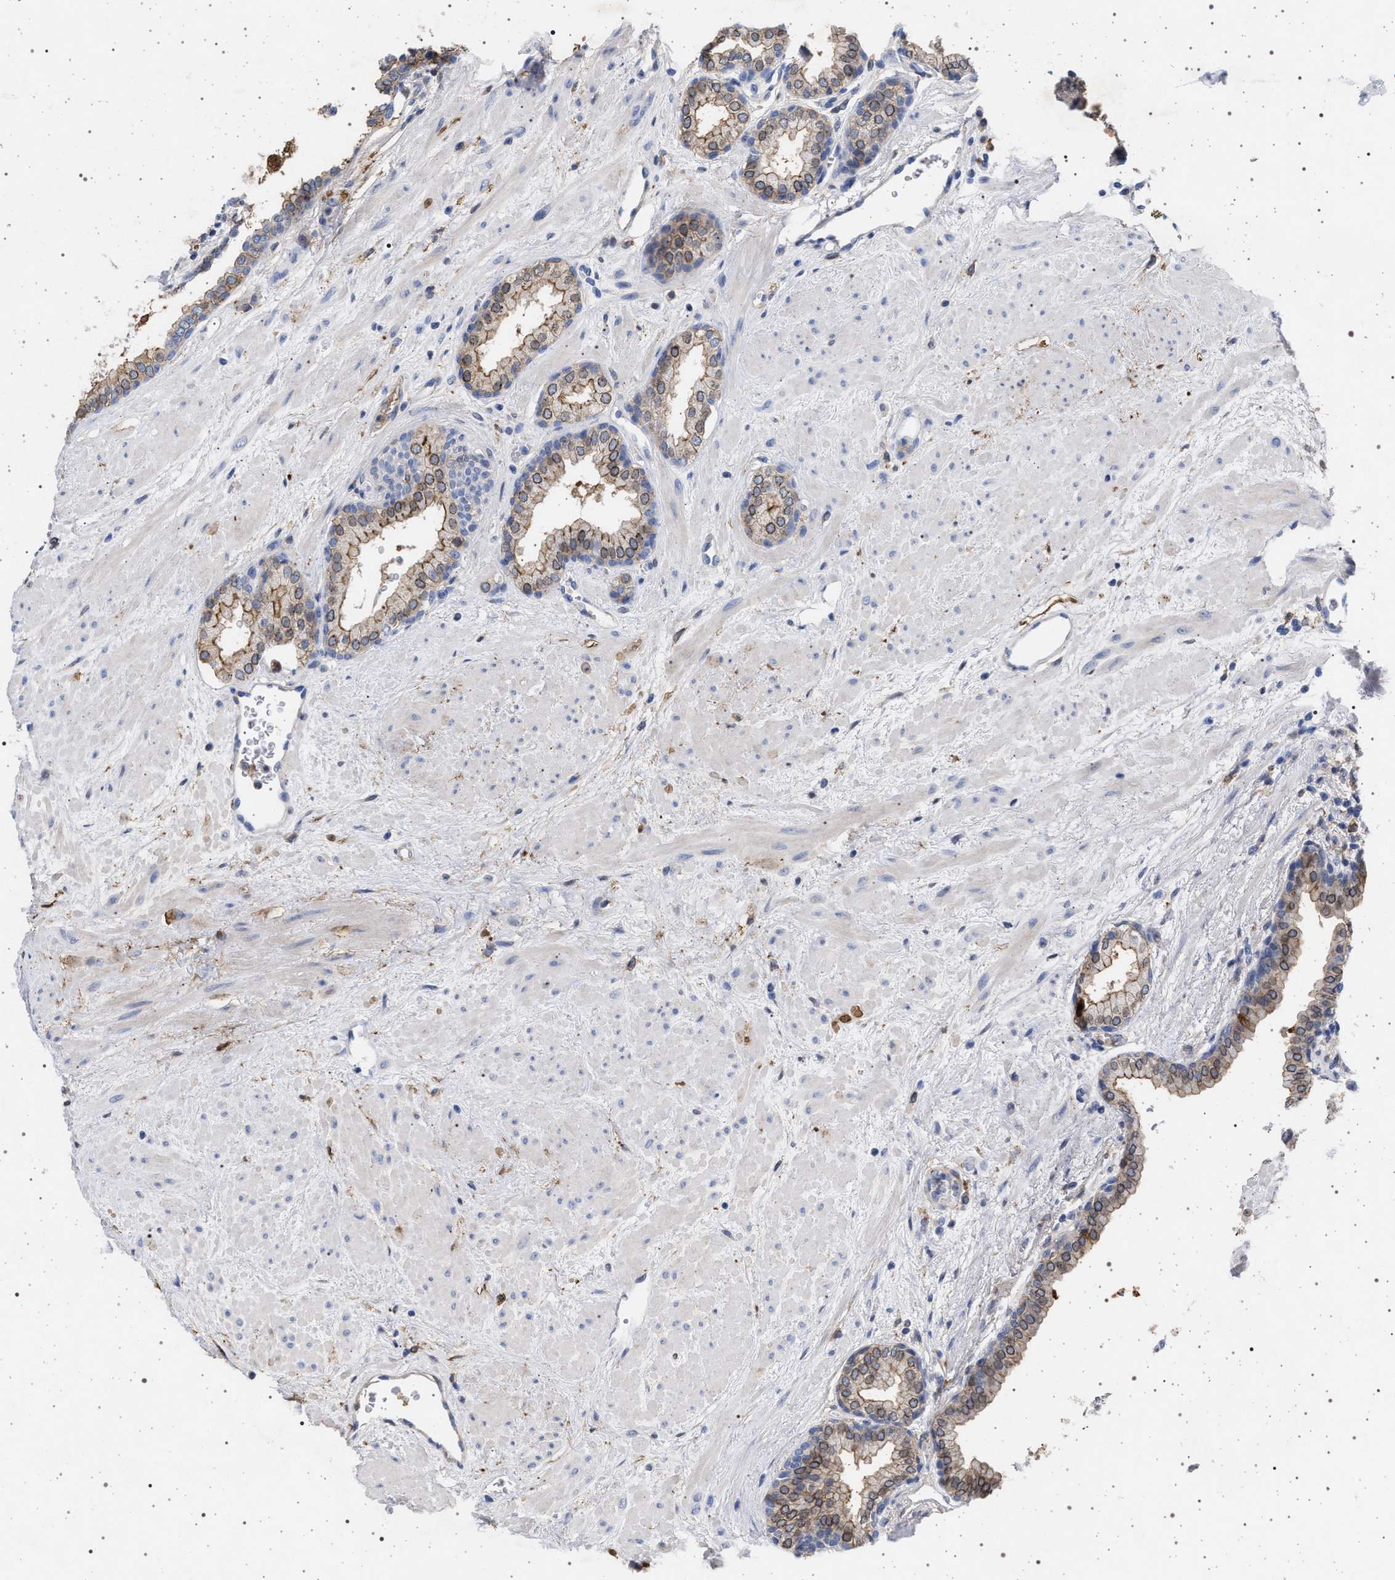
{"staining": {"intensity": "weak", "quantity": ">75%", "location": "cytoplasmic/membranous"}, "tissue": "prostate", "cell_type": "Glandular cells", "image_type": "normal", "snomed": [{"axis": "morphology", "description": "Normal tissue, NOS"}, {"axis": "topography", "description": "Prostate"}], "caption": "This histopathology image reveals normal prostate stained with immunohistochemistry to label a protein in brown. The cytoplasmic/membranous of glandular cells show weak positivity for the protein. Nuclei are counter-stained blue.", "gene": "PLG", "patient": {"sex": "male", "age": 51}}